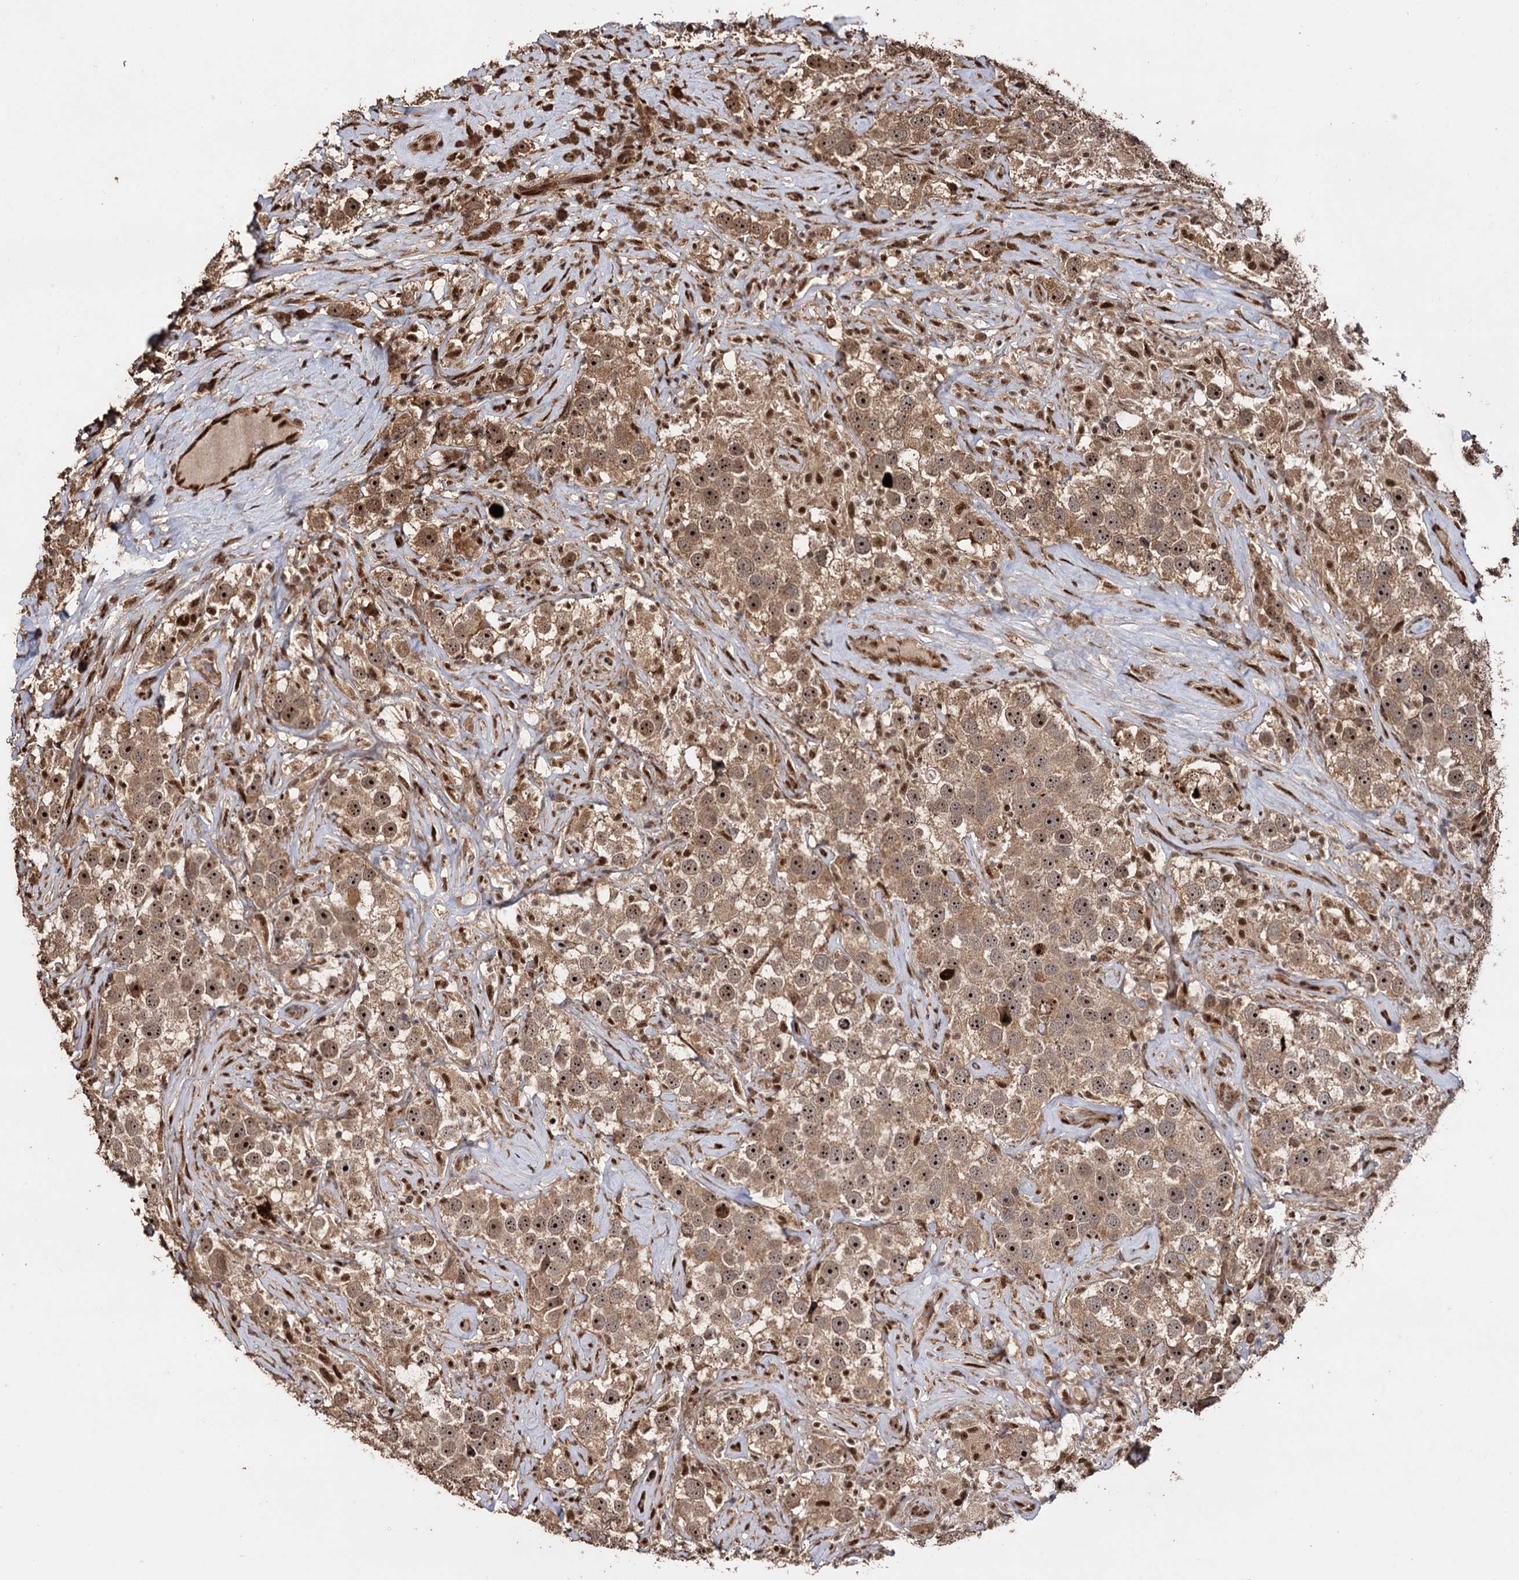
{"staining": {"intensity": "moderate", "quantity": ">75%", "location": "cytoplasmic/membranous,nuclear"}, "tissue": "testis cancer", "cell_type": "Tumor cells", "image_type": "cancer", "snomed": [{"axis": "morphology", "description": "Seminoma, NOS"}, {"axis": "topography", "description": "Testis"}], "caption": "A high-resolution histopathology image shows immunohistochemistry staining of testis cancer (seminoma), which displays moderate cytoplasmic/membranous and nuclear positivity in about >75% of tumor cells. (DAB (3,3'-diaminobenzidine) = brown stain, brightfield microscopy at high magnification).", "gene": "PIGB", "patient": {"sex": "male", "age": 49}}